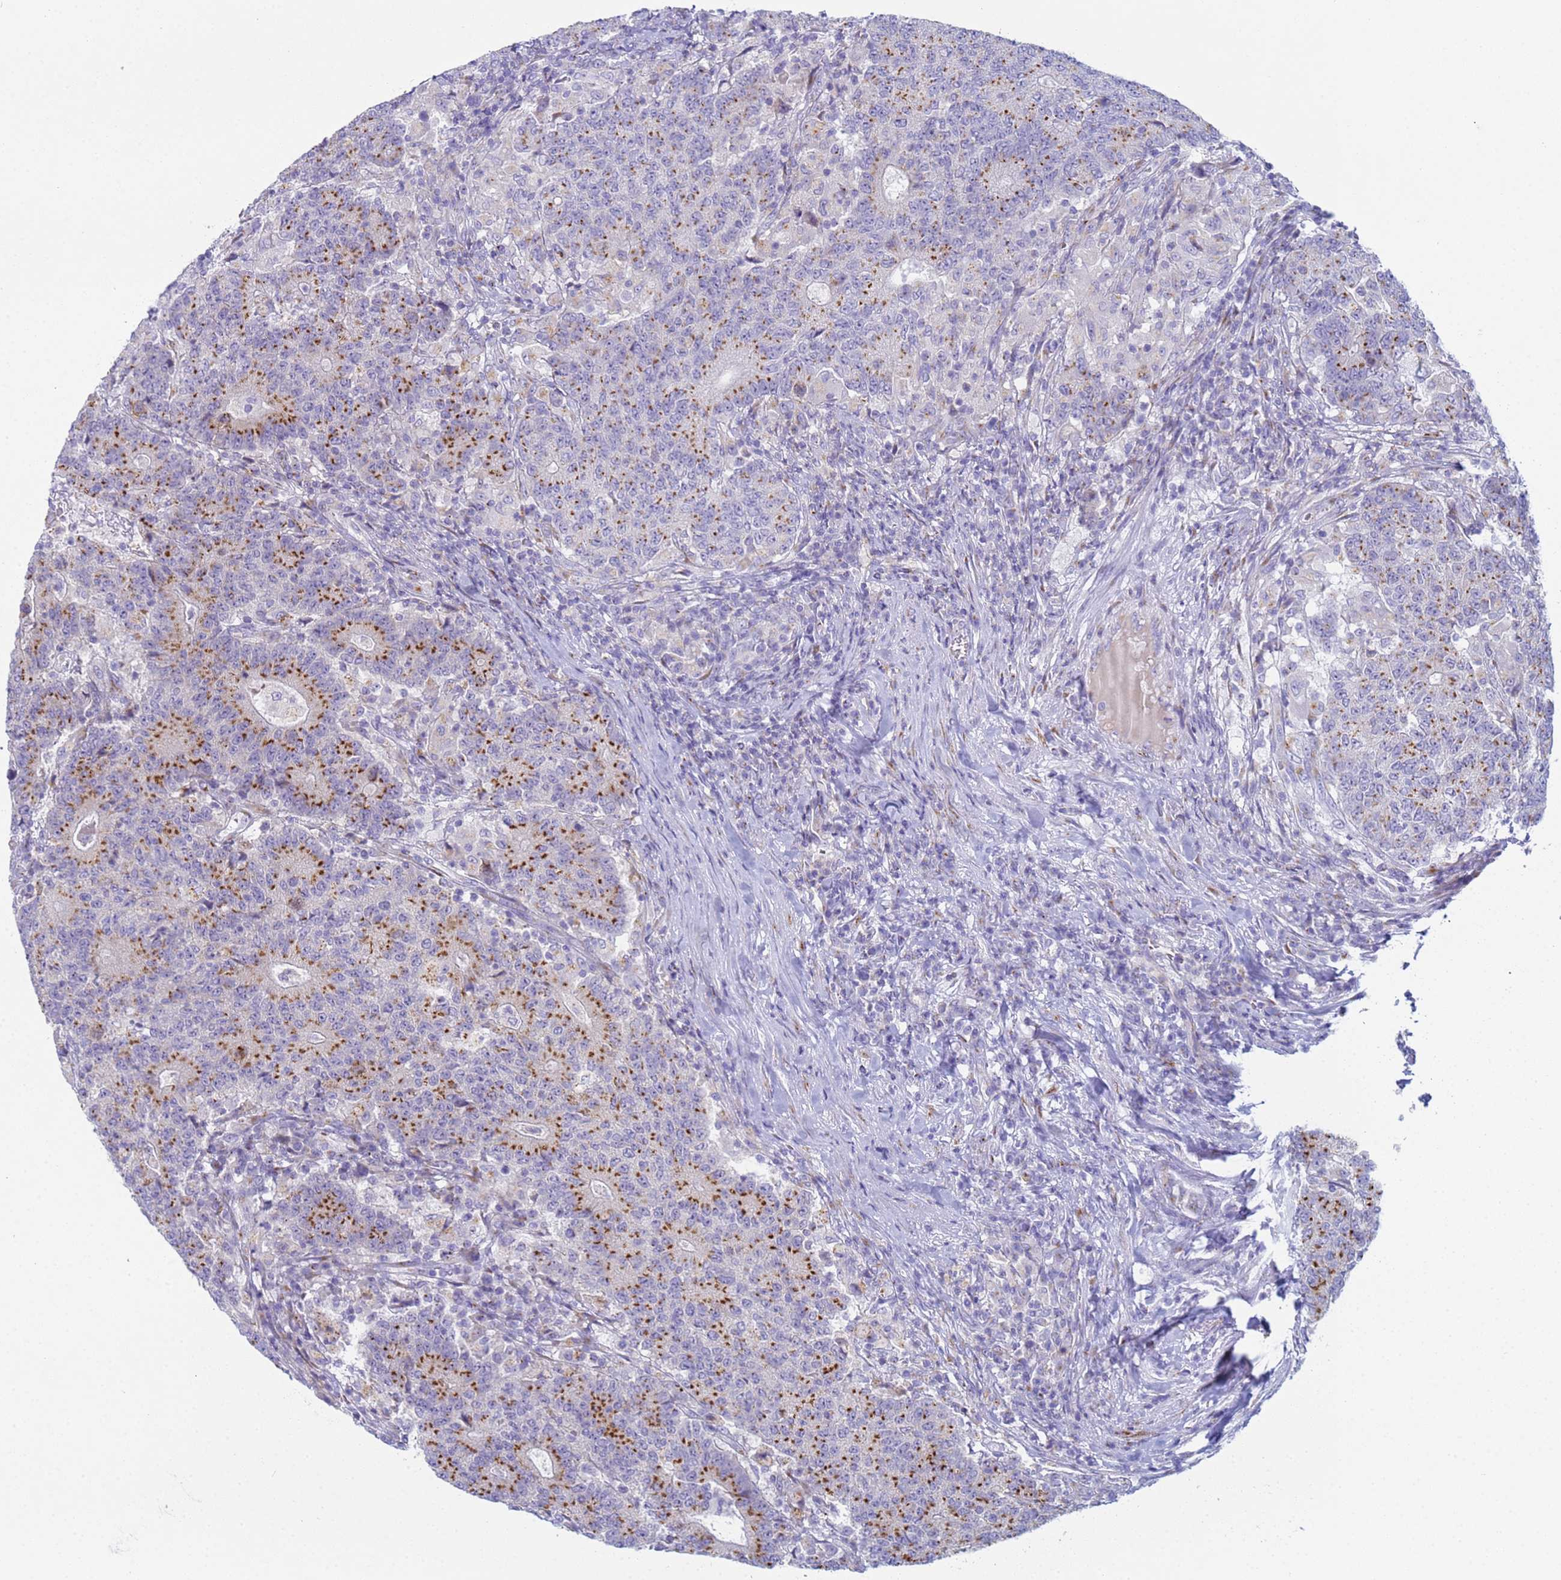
{"staining": {"intensity": "moderate", "quantity": ">75%", "location": "cytoplasmic/membranous"}, "tissue": "colorectal cancer", "cell_type": "Tumor cells", "image_type": "cancer", "snomed": [{"axis": "morphology", "description": "Adenocarcinoma, NOS"}, {"axis": "topography", "description": "Colon"}], "caption": "Human adenocarcinoma (colorectal) stained for a protein (brown) demonstrates moderate cytoplasmic/membranous positive staining in about >75% of tumor cells.", "gene": "CR1", "patient": {"sex": "female", "age": 75}}